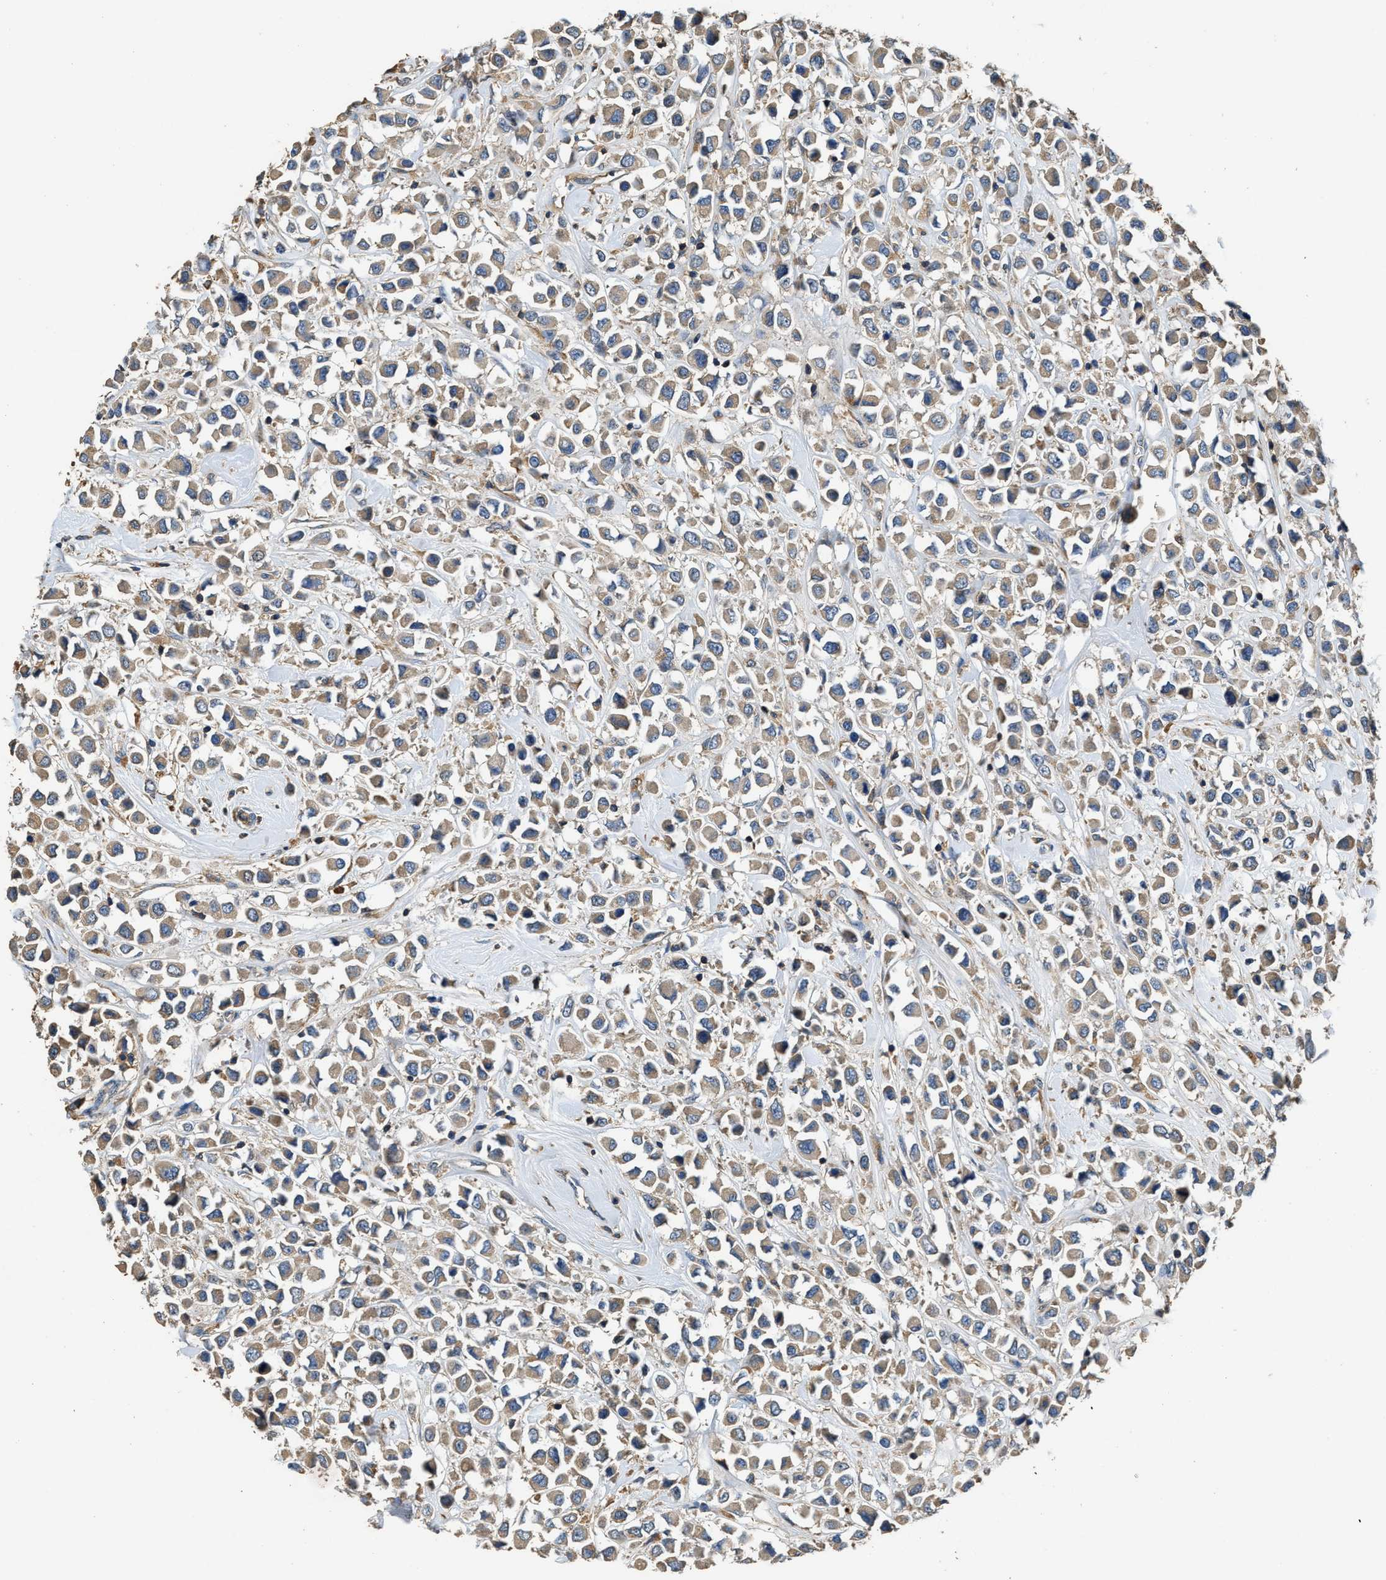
{"staining": {"intensity": "weak", "quantity": ">75%", "location": "cytoplasmic/membranous"}, "tissue": "breast cancer", "cell_type": "Tumor cells", "image_type": "cancer", "snomed": [{"axis": "morphology", "description": "Duct carcinoma"}, {"axis": "topography", "description": "Breast"}], "caption": "IHC (DAB (3,3'-diaminobenzidine)) staining of breast cancer (intraductal carcinoma) shows weak cytoplasmic/membranous protein expression in about >75% of tumor cells.", "gene": "BLOC1S1", "patient": {"sex": "female", "age": 61}}